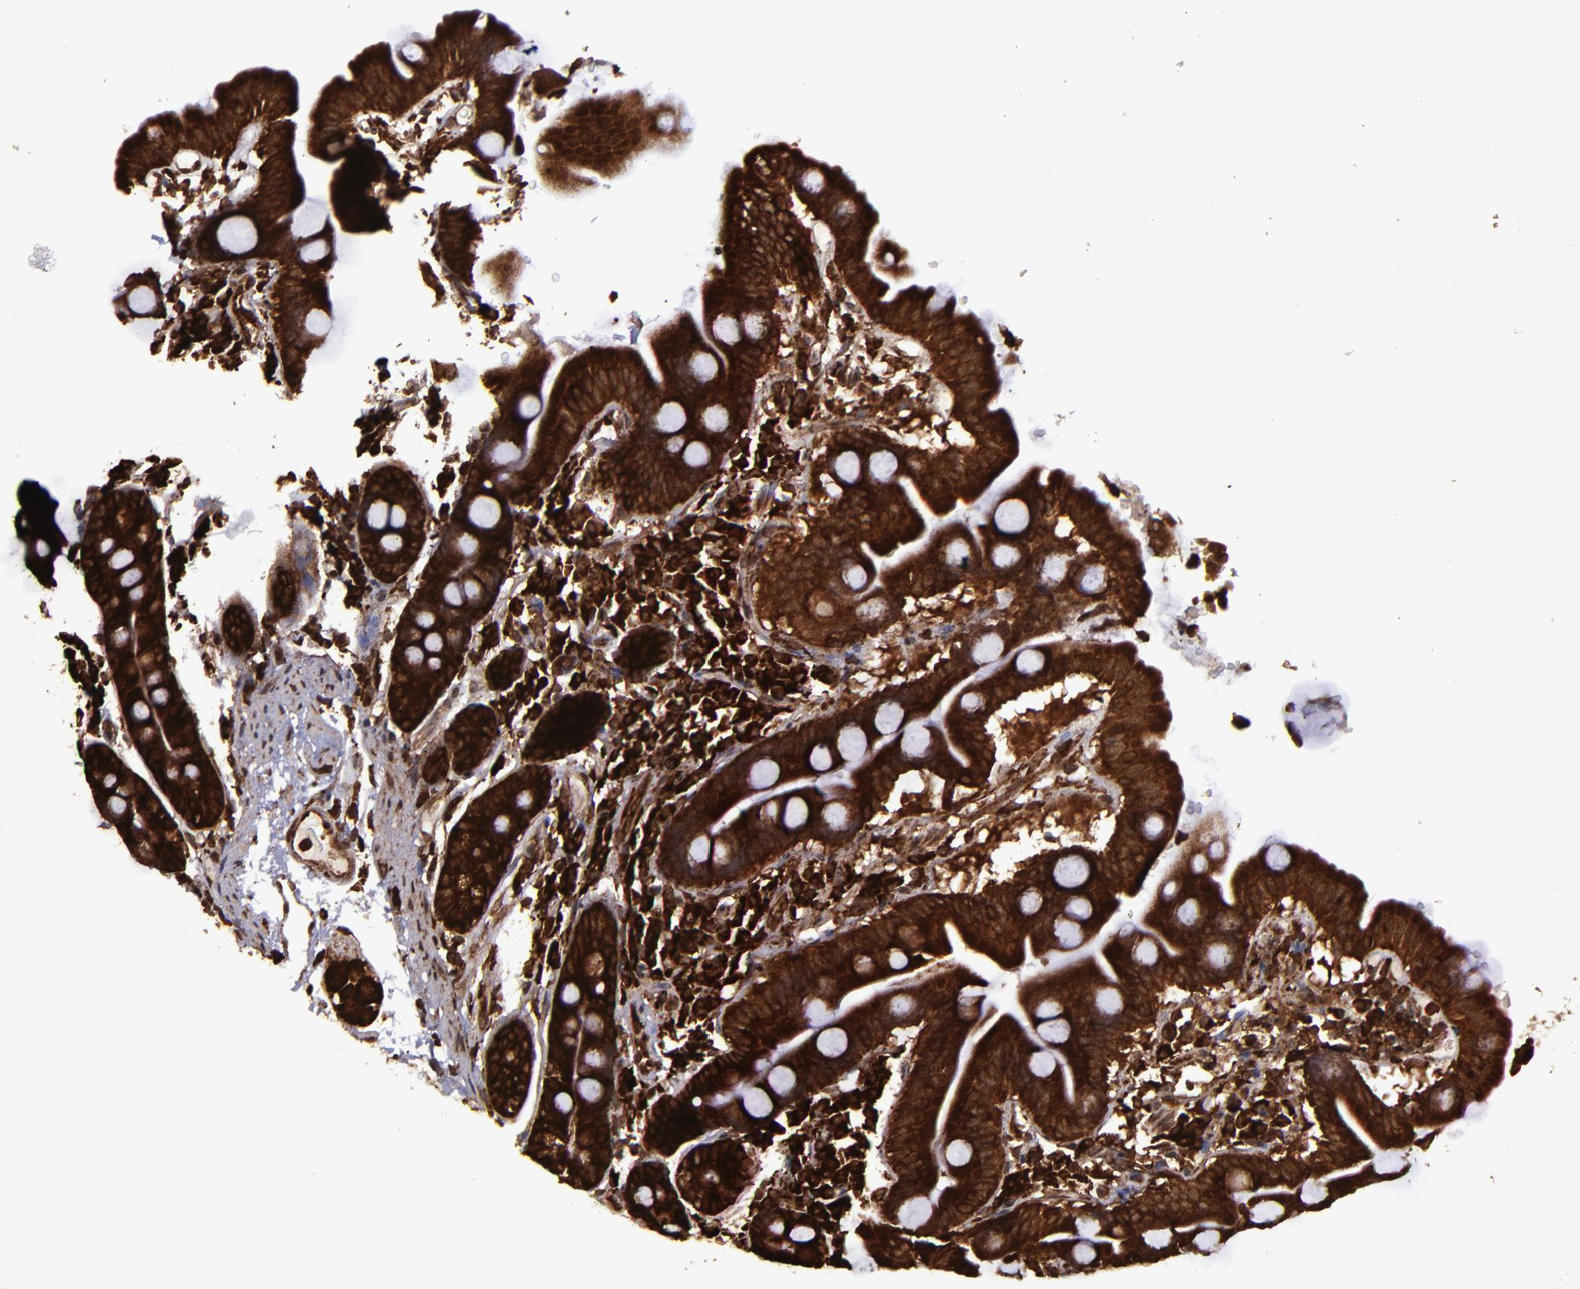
{"staining": {"intensity": "strong", "quantity": ">75%", "location": "cytoplasmic/membranous,nuclear"}, "tissue": "duodenum", "cell_type": "Glandular cells", "image_type": "normal", "snomed": [{"axis": "morphology", "description": "Normal tissue, NOS"}, {"axis": "topography", "description": "Duodenum"}], "caption": "Strong cytoplasmic/membranous,nuclear protein staining is present in about >75% of glandular cells in duodenum. Using DAB (3,3'-diaminobenzidine) (brown) and hematoxylin (blue) stains, captured at high magnification using brightfield microscopy.", "gene": "EIF4ENIF1", "patient": {"sex": "male", "age": 50}}